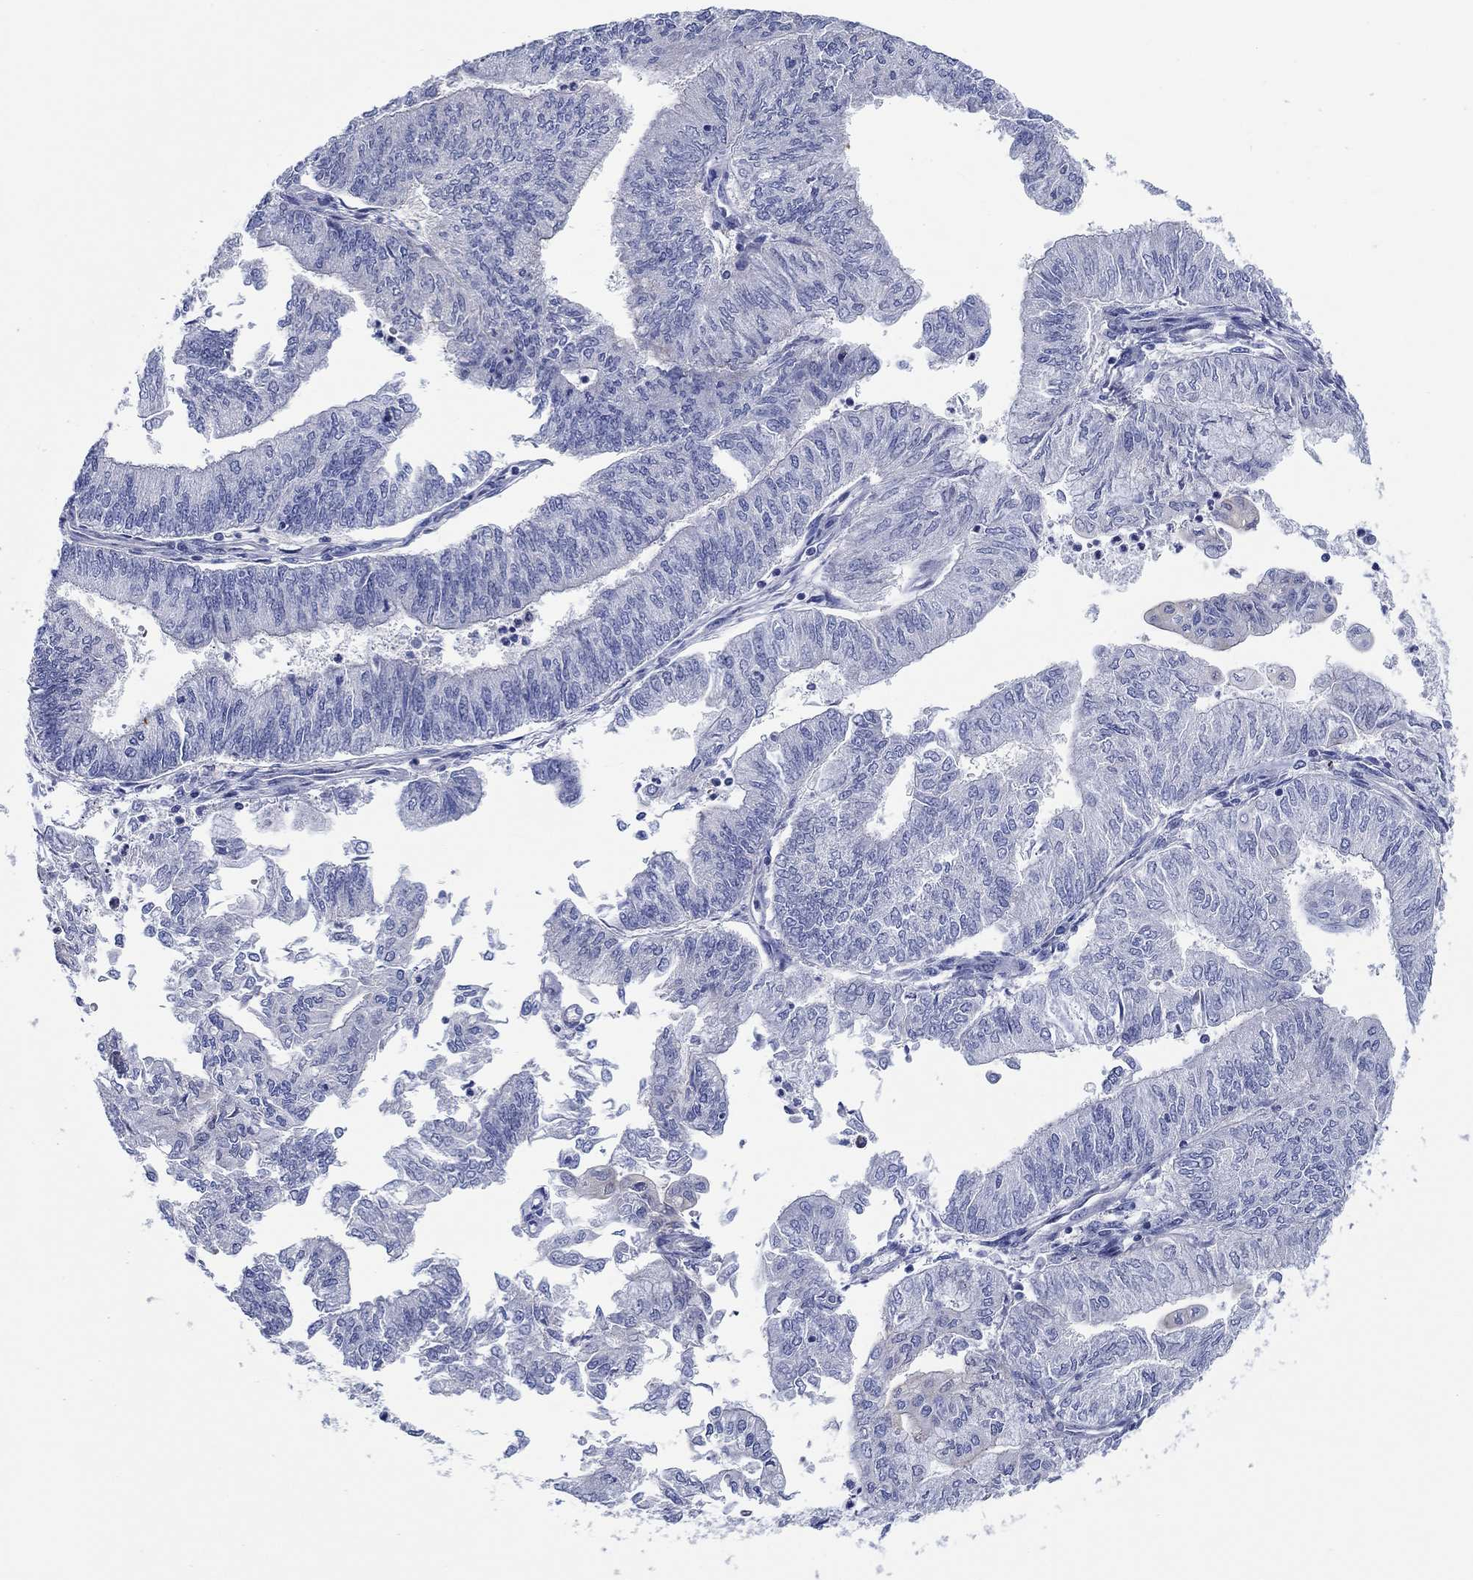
{"staining": {"intensity": "negative", "quantity": "none", "location": "none"}, "tissue": "endometrial cancer", "cell_type": "Tumor cells", "image_type": "cancer", "snomed": [{"axis": "morphology", "description": "Adenocarcinoma, NOS"}, {"axis": "topography", "description": "Endometrium"}], "caption": "IHC histopathology image of neoplastic tissue: human endometrial adenocarcinoma stained with DAB (3,3'-diaminobenzidine) demonstrates no significant protein staining in tumor cells. The staining was performed using DAB to visualize the protein expression in brown, while the nuclei were stained in blue with hematoxylin (Magnification: 20x).", "gene": "FMN1", "patient": {"sex": "female", "age": 59}}